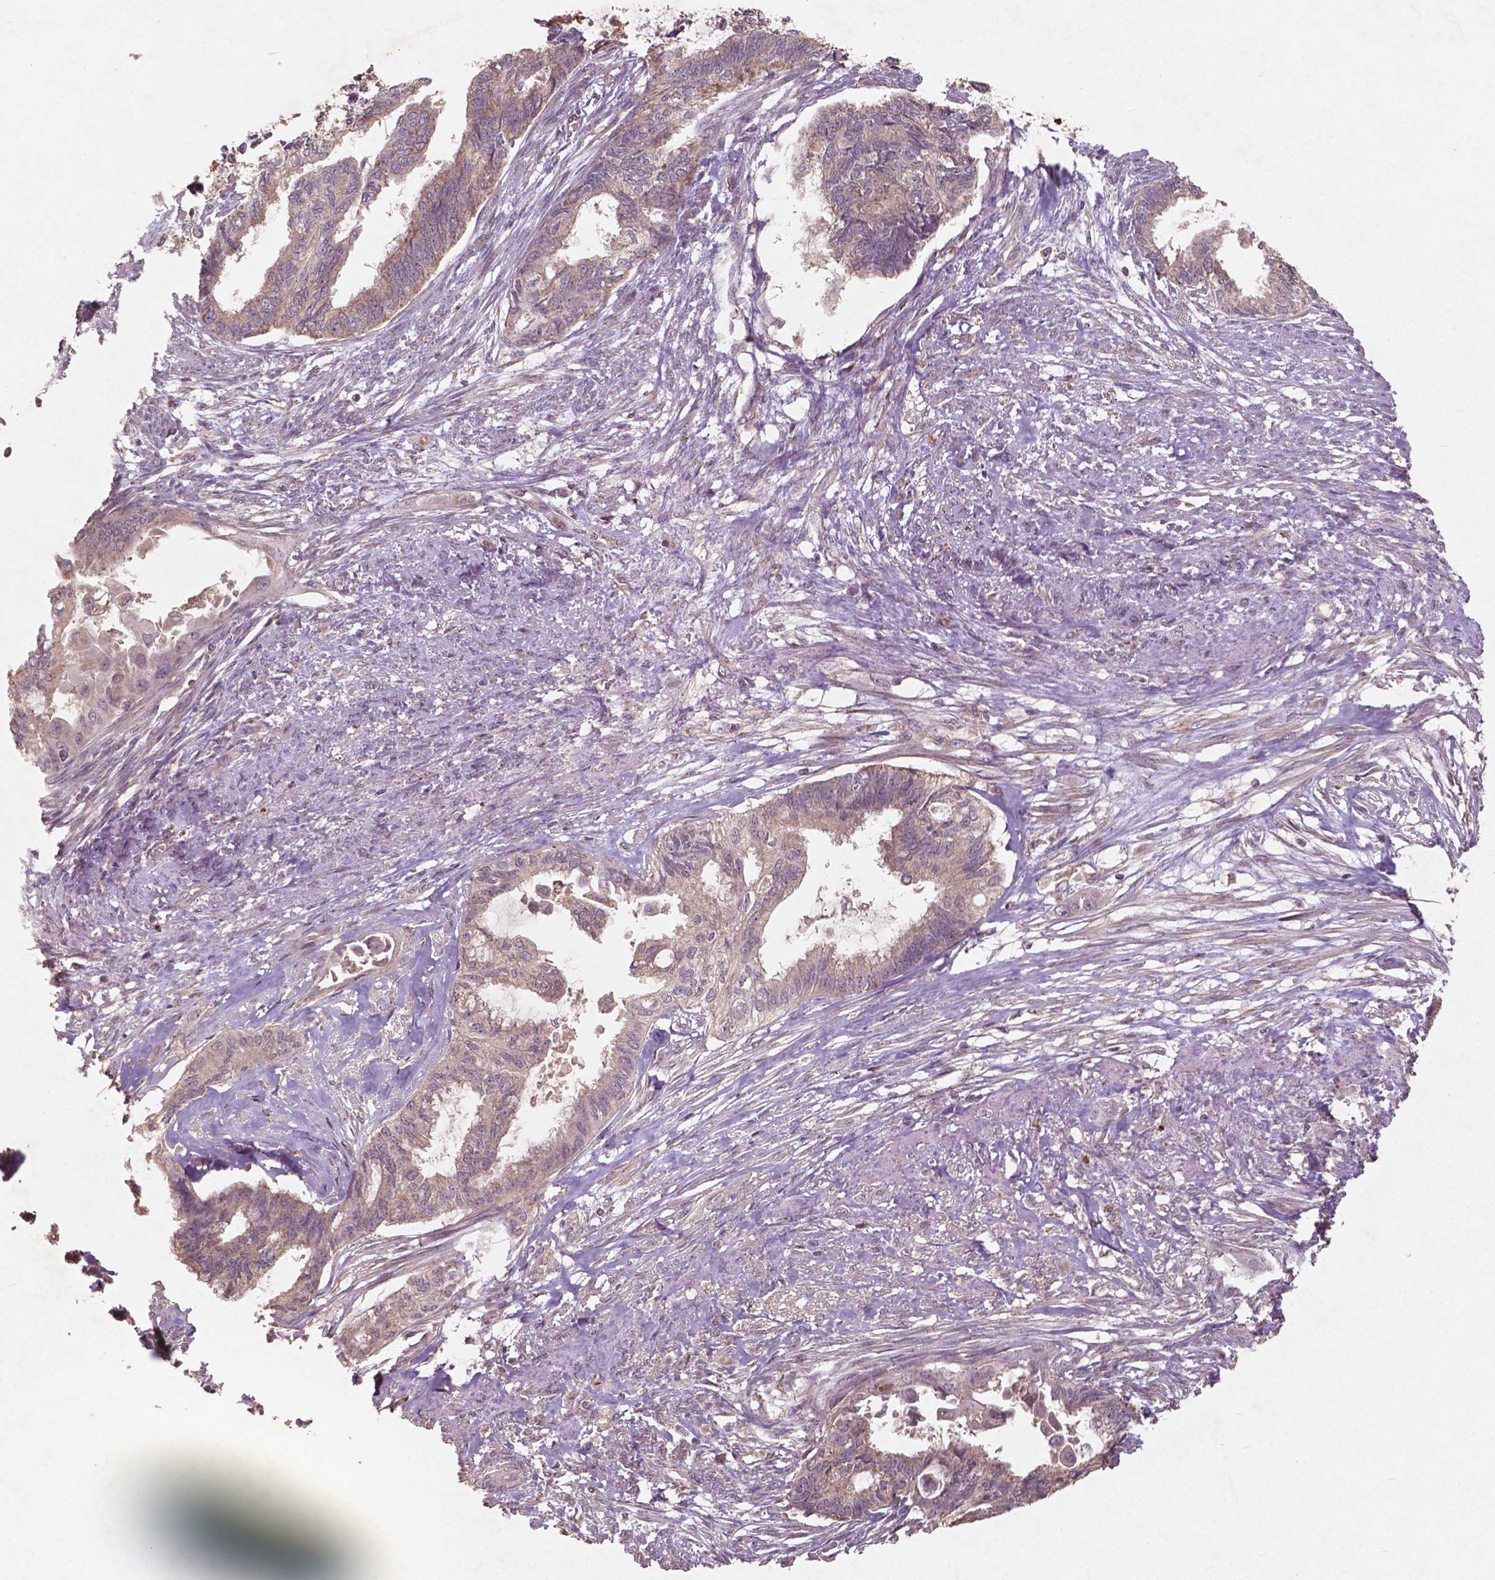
{"staining": {"intensity": "moderate", "quantity": "<25%", "location": "cytoplasmic/membranous"}, "tissue": "endometrial cancer", "cell_type": "Tumor cells", "image_type": "cancer", "snomed": [{"axis": "morphology", "description": "Adenocarcinoma, NOS"}, {"axis": "topography", "description": "Endometrium"}], "caption": "Endometrial cancer (adenocarcinoma) was stained to show a protein in brown. There is low levels of moderate cytoplasmic/membranous positivity in about <25% of tumor cells. (DAB (3,3'-diaminobenzidine) IHC, brown staining for protein, blue staining for nuclei).", "gene": "ST6GALNAC5", "patient": {"sex": "female", "age": 86}}